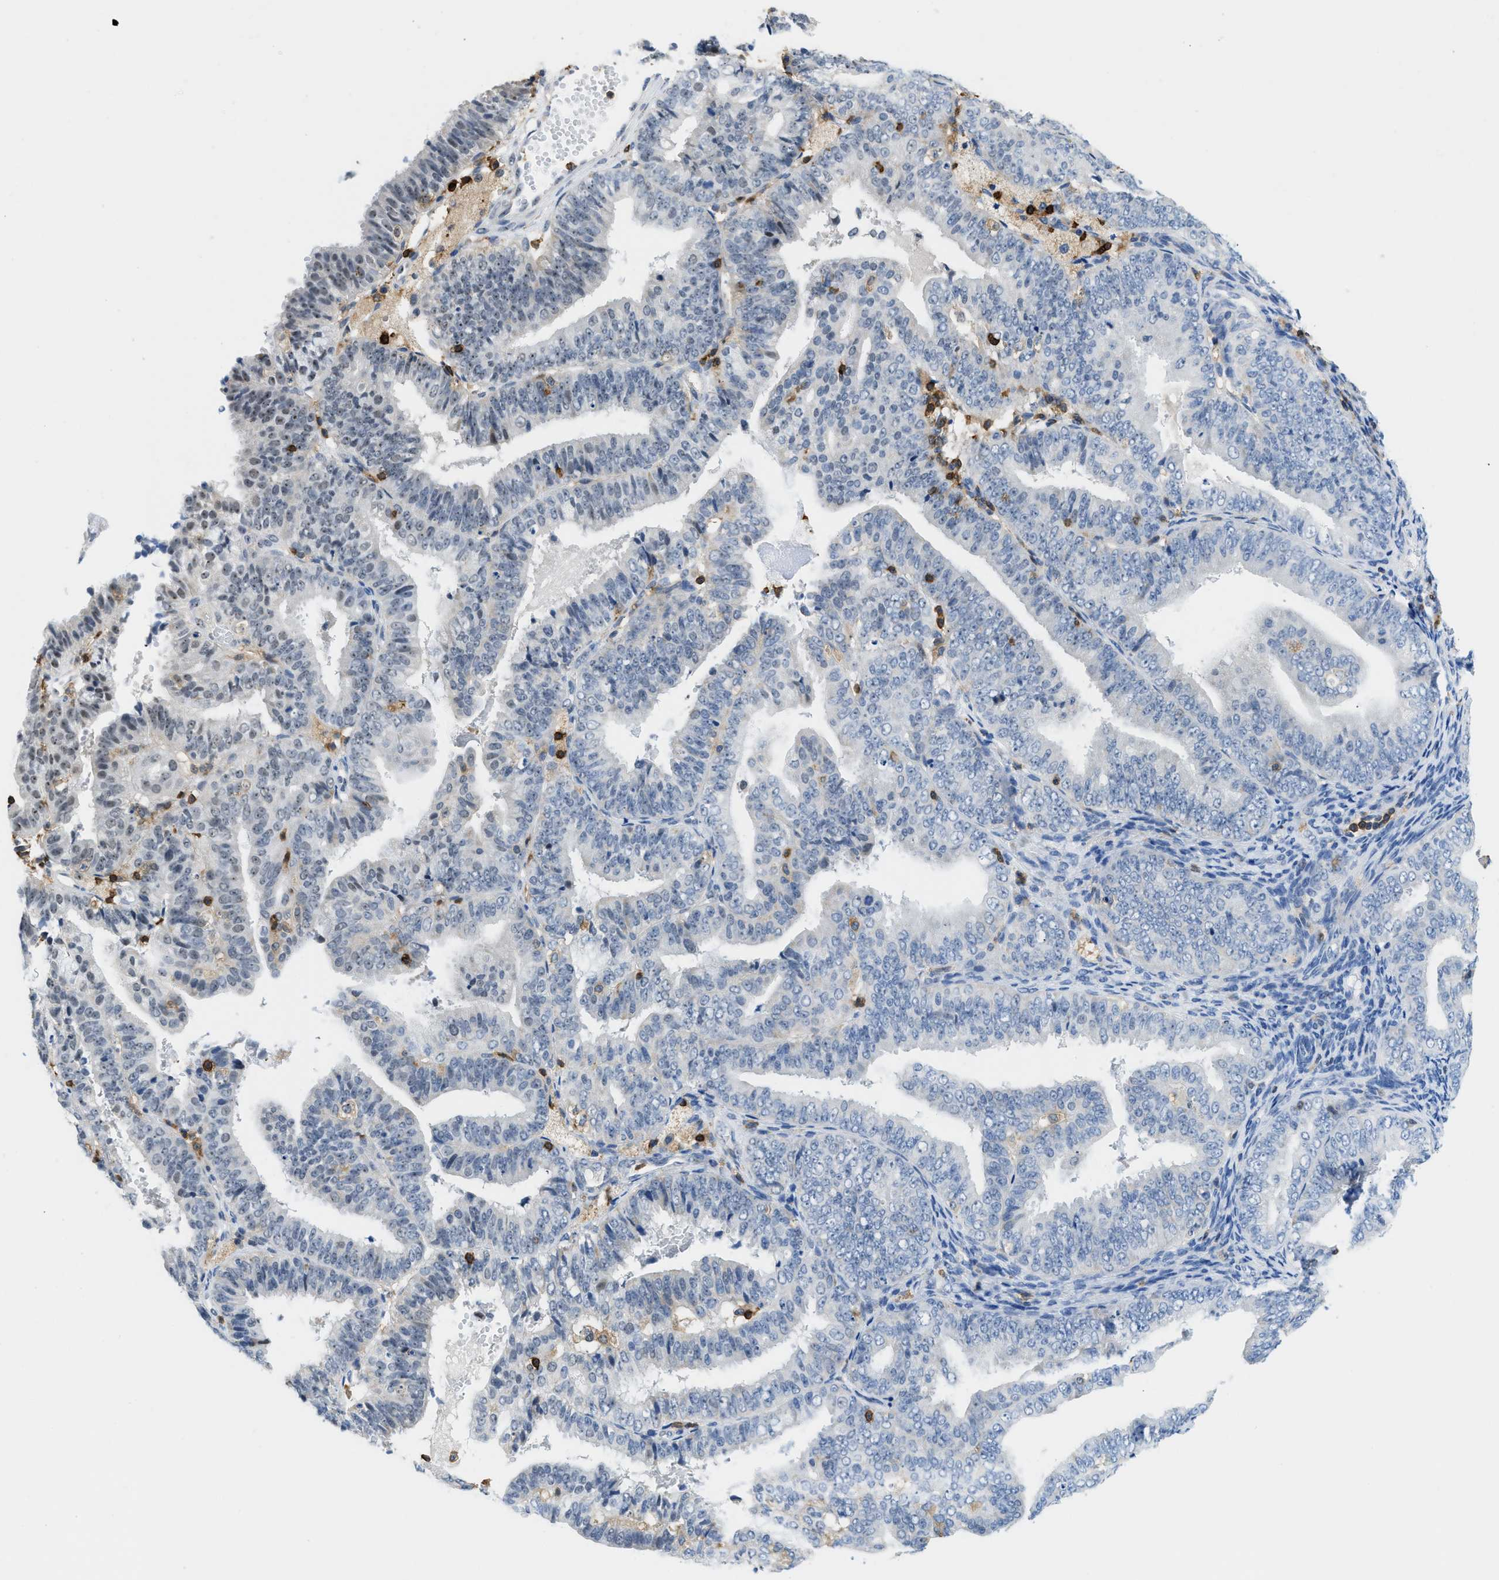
{"staining": {"intensity": "negative", "quantity": "none", "location": "none"}, "tissue": "endometrial cancer", "cell_type": "Tumor cells", "image_type": "cancer", "snomed": [{"axis": "morphology", "description": "Adenocarcinoma, NOS"}, {"axis": "topography", "description": "Endometrium"}], "caption": "This image is of endometrial adenocarcinoma stained with IHC to label a protein in brown with the nuclei are counter-stained blue. There is no staining in tumor cells.", "gene": "FAM151A", "patient": {"sex": "female", "age": 63}}